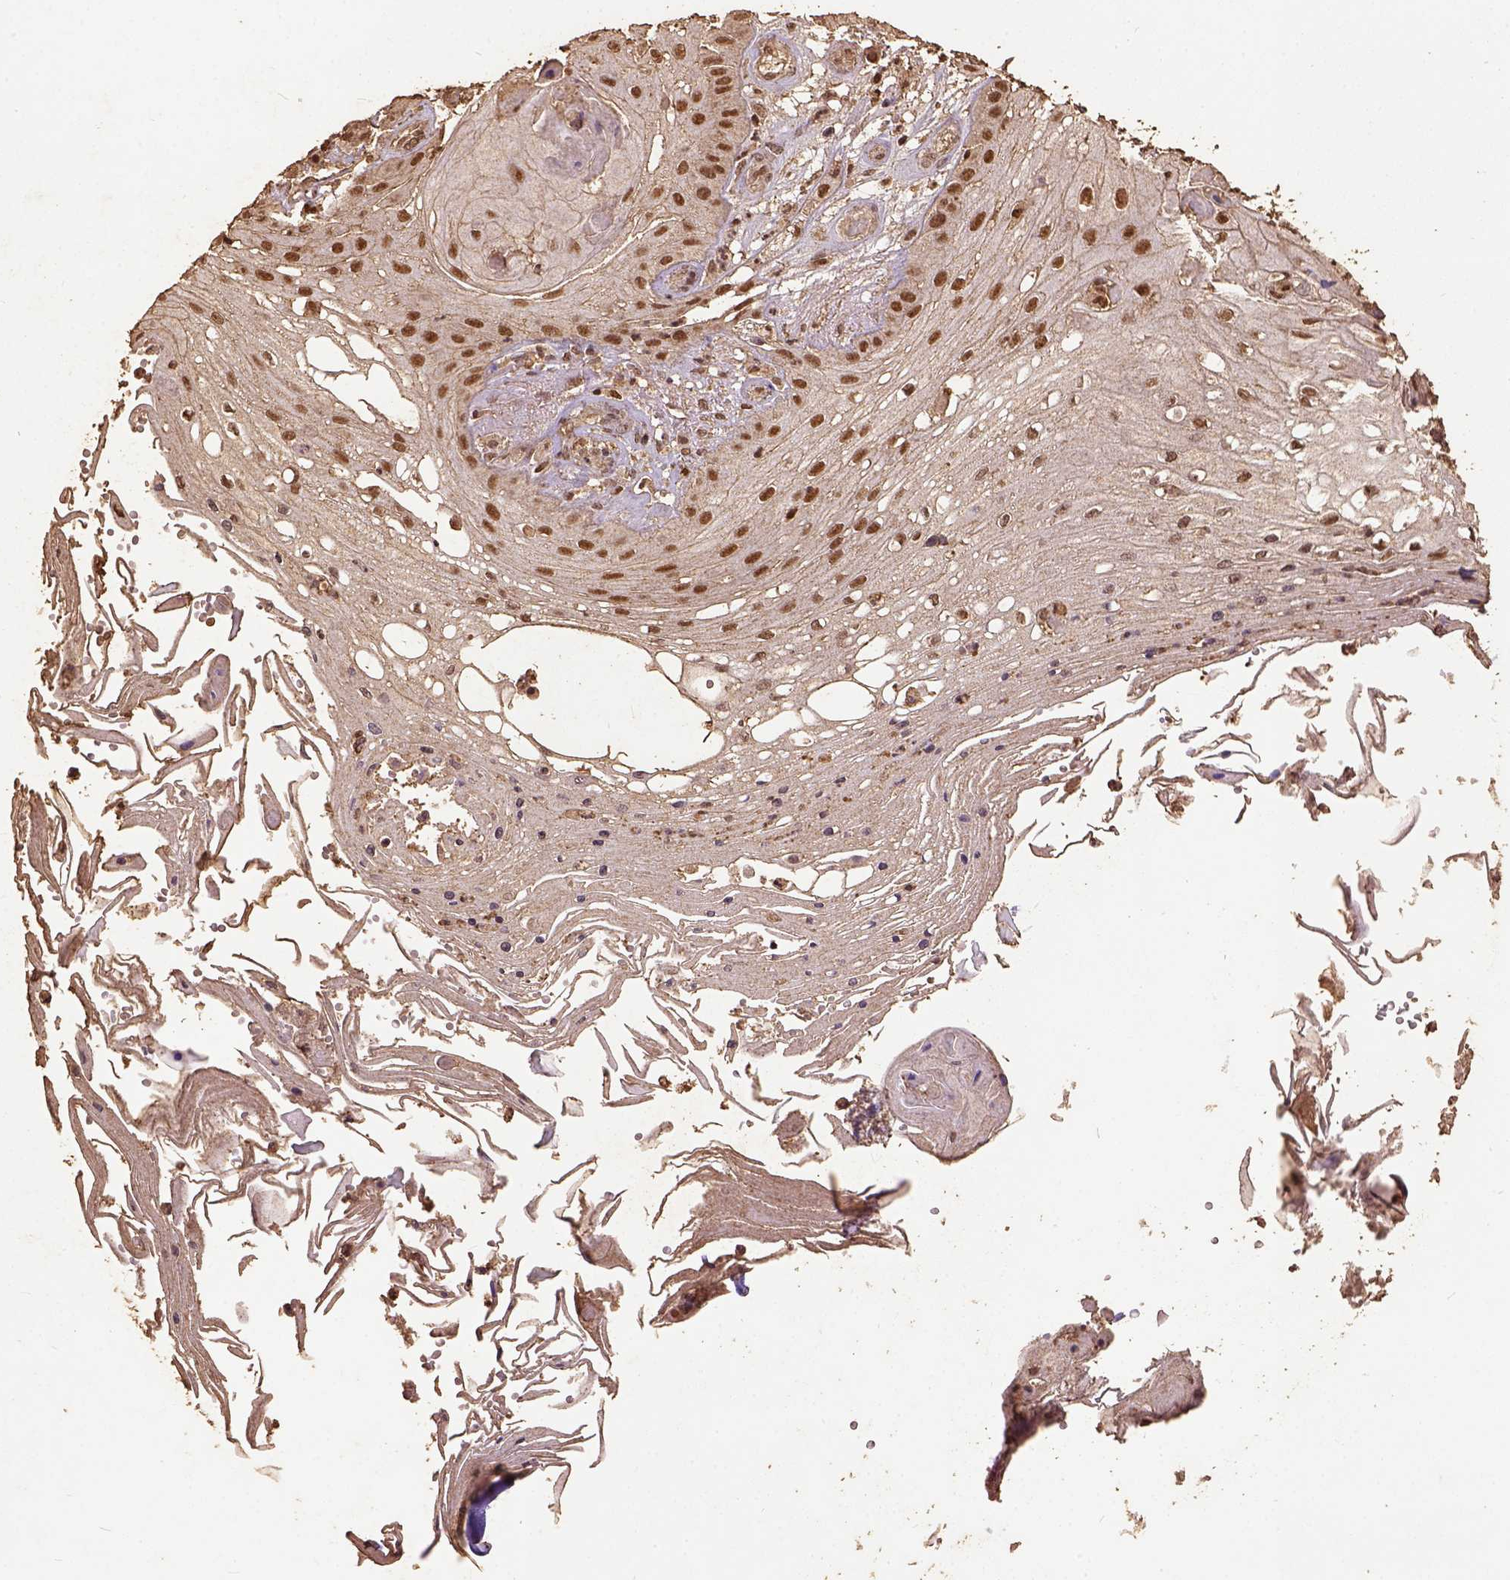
{"staining": {"intensity": "moderate", "quantity": ">75%", "location": "nuclear"}, "tissue": "skin cancer", "cell_type": "Tumor cells", "image_type": "cancer", "snomed": [{"axis": "morphology", "description": "Squamous cell carcinoma, NOS"}, {"axis": "topography", "description": "Skin"}], "caption": "A medium amount of moderate nuclear staining is identified in approximately >75% of tumor cells in skin cancer tissue.", "gene": "NACC1", "patient": {"sex": "male", "age": 70}}